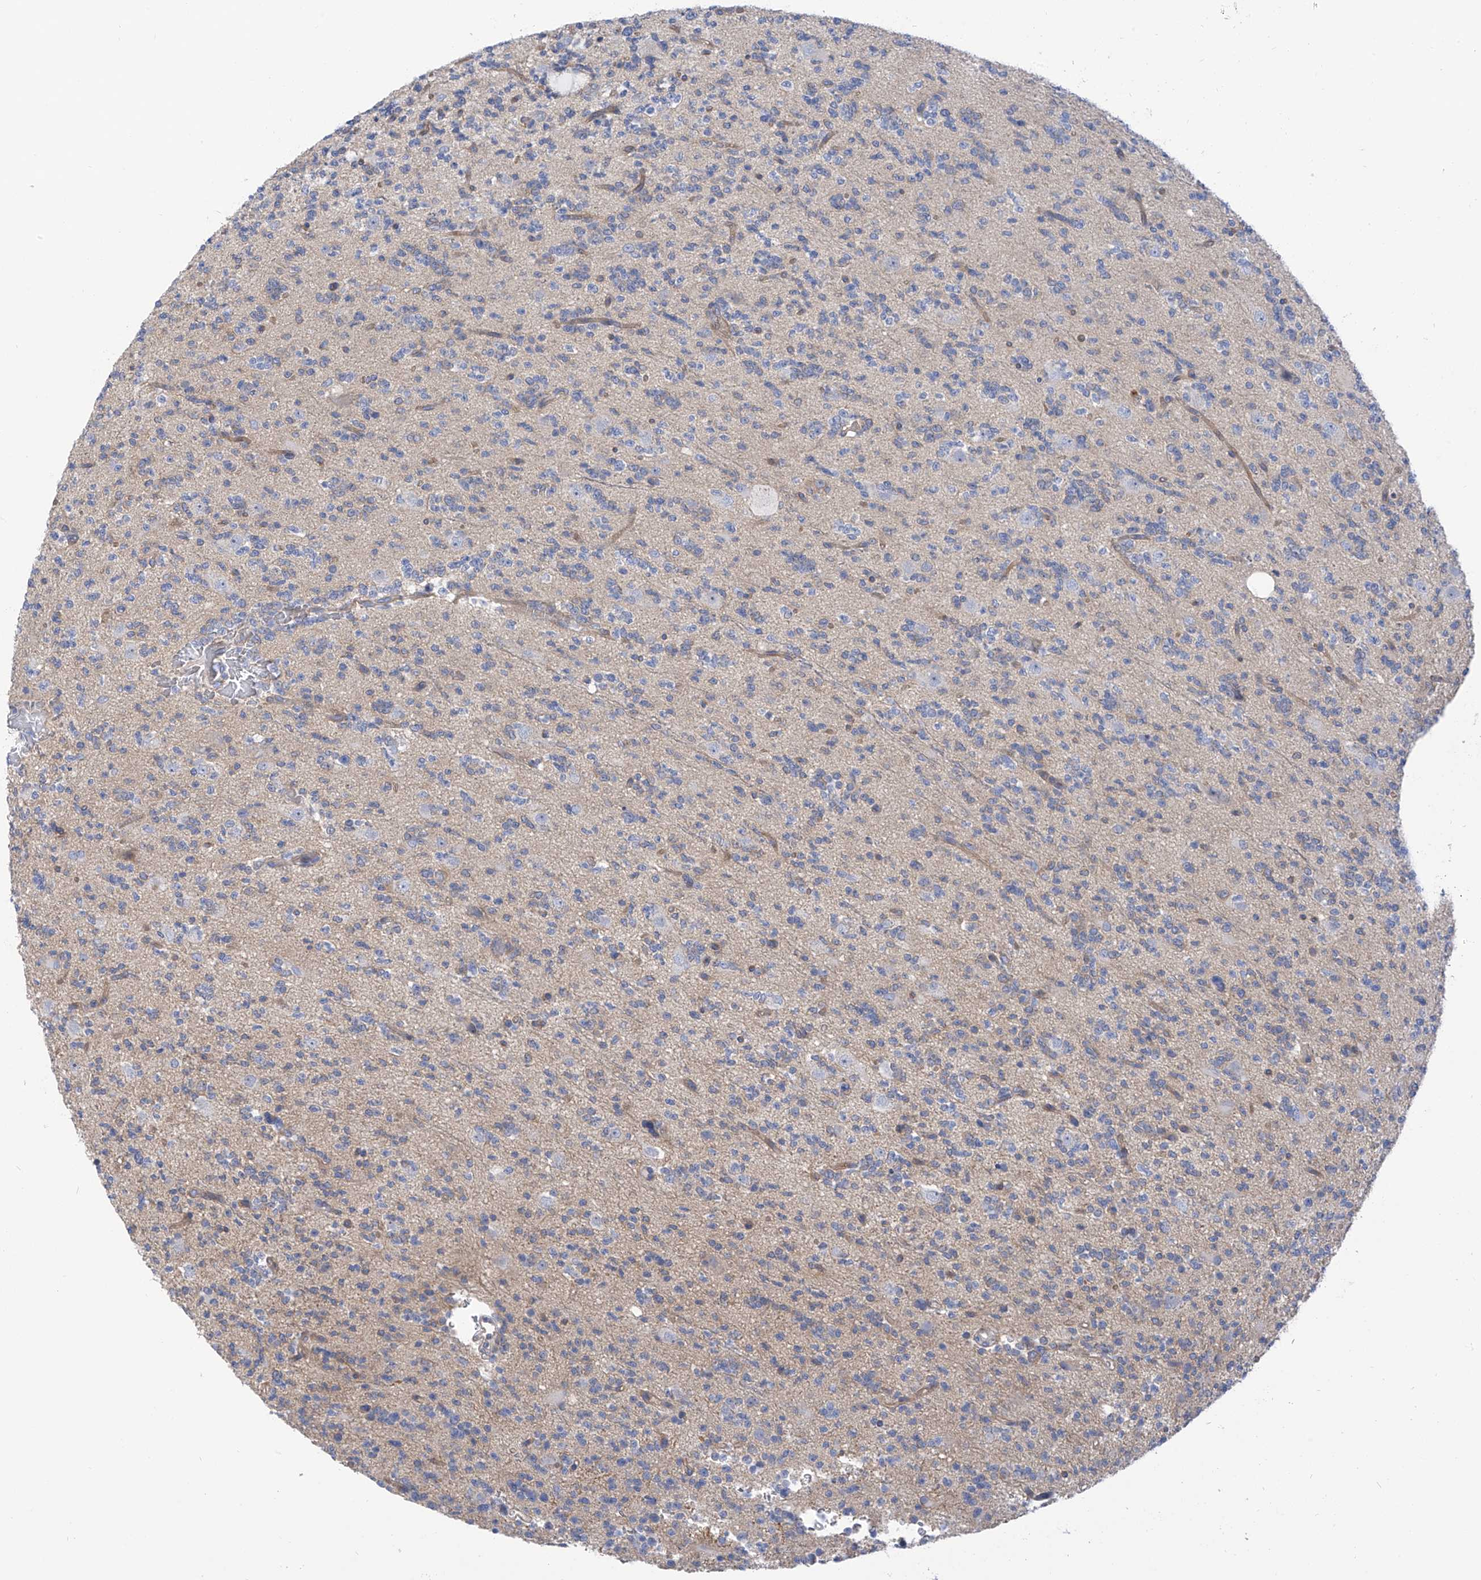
{"staining": {"intensity": "negative", "quantity": "none", "location": "none"}, "tissue": "glioma", "cell_type": "Tumor cells", "image_type": "cancer", "snomed": [{"axis": "morphology", "description": "Glioma, malignant, High grade"}, {"axis": "topography", "description": "Brain"}], "caption": "Malignant glioma (high-grade) was stained to show a protein in brown. There is no significant staining in tumor cells.", "gene": "PIK3C2B", "patient": {"sex": "female", "age": 62}}